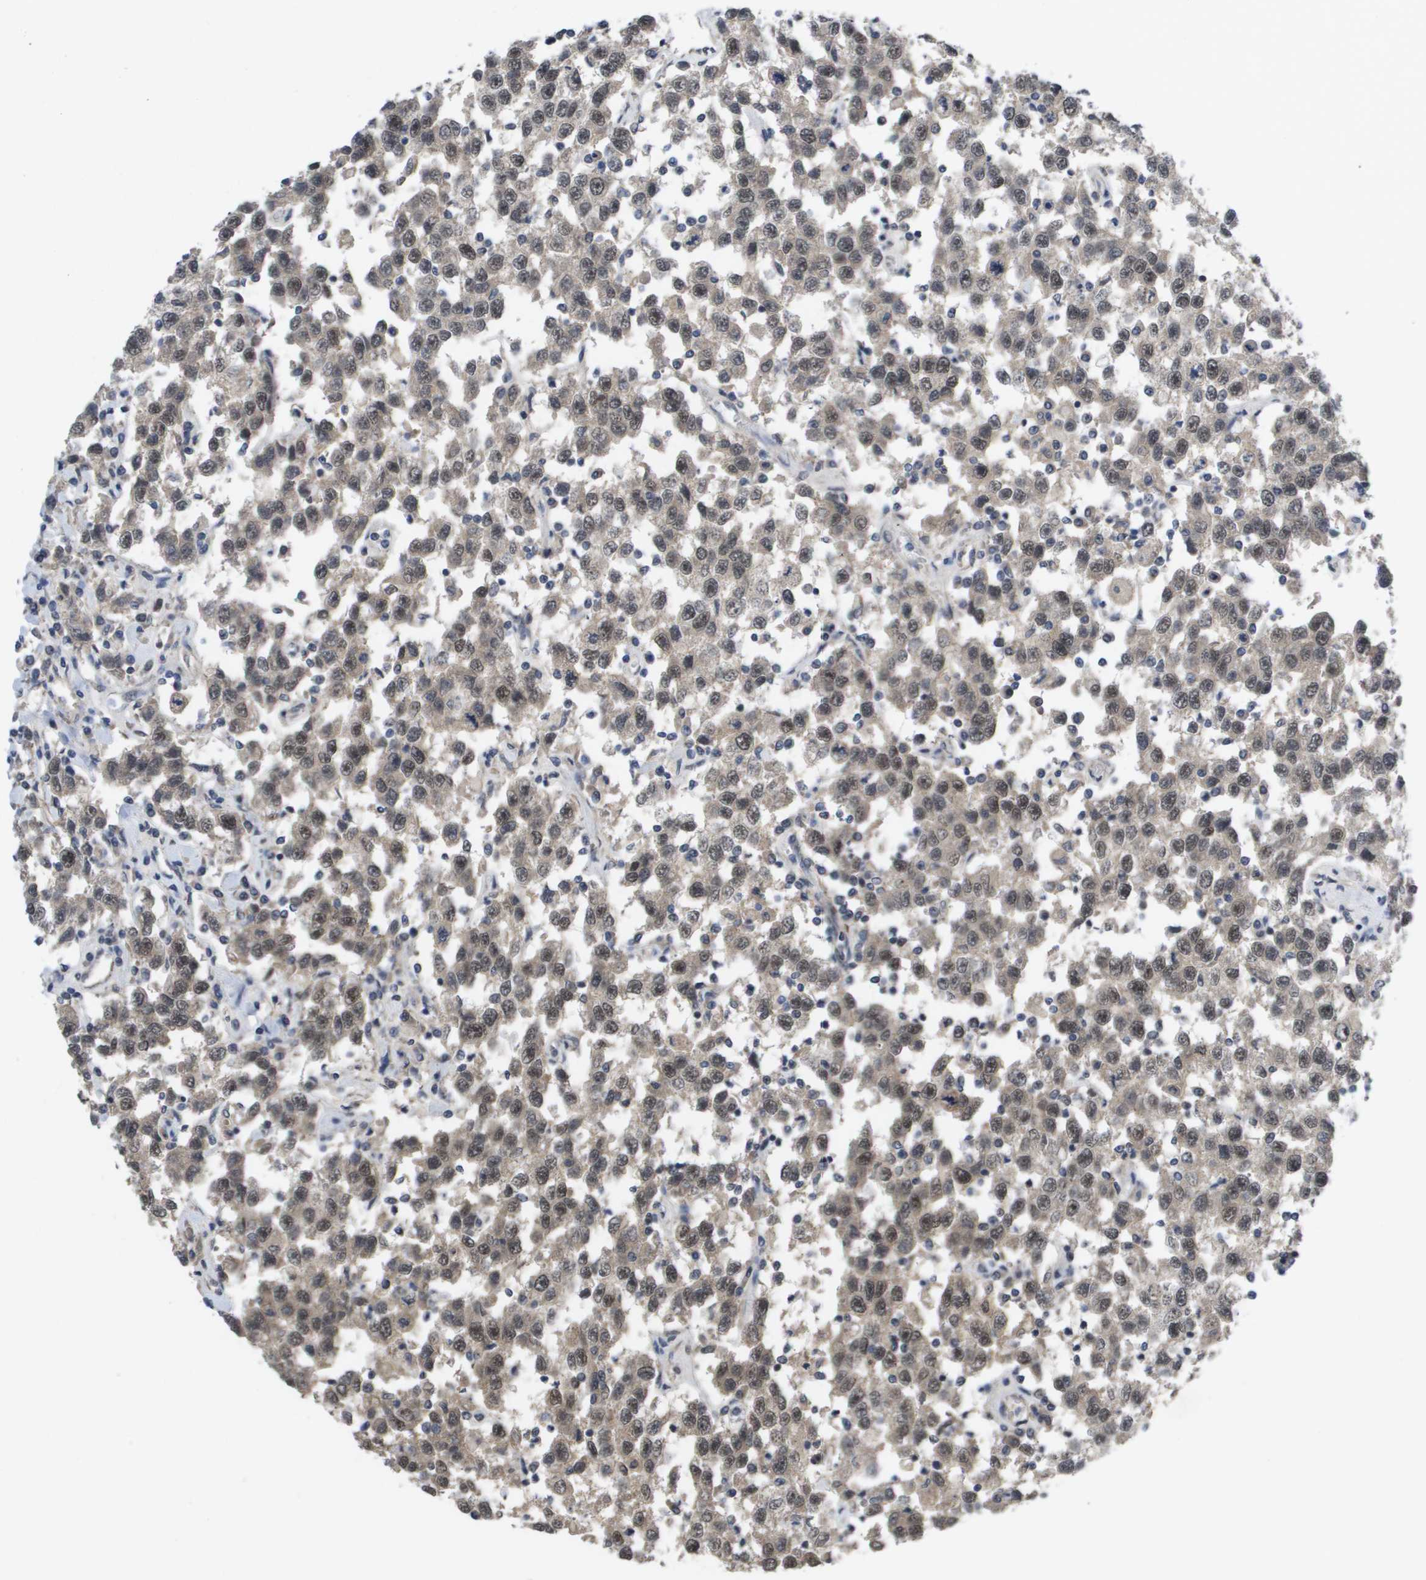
{"staining": {"intensity": "moderate", "quantity": ">75%", "location": "nuclear"}, "tissue": "testis cancer", "cell_type": "Tumor cells", "image_type": "cancer", "snomed": [{"axis": "morphology", "description": "Seminoma, NOS"}, {"axis": "topography", "description": "Testis"}], "caption": "IHC staining of testis cancer (seminoma), which reveals medium levels of moderate nuclear expression in approximately >75% of tumor cells indicating moderate nuclear protein expression. The staining was performed using DAB (brown) for protein detection and nuclei were counterstained in hematoxylin (blue).", "gene": "AMBRA1", "patient": {"sex": "male", "age": 41}}